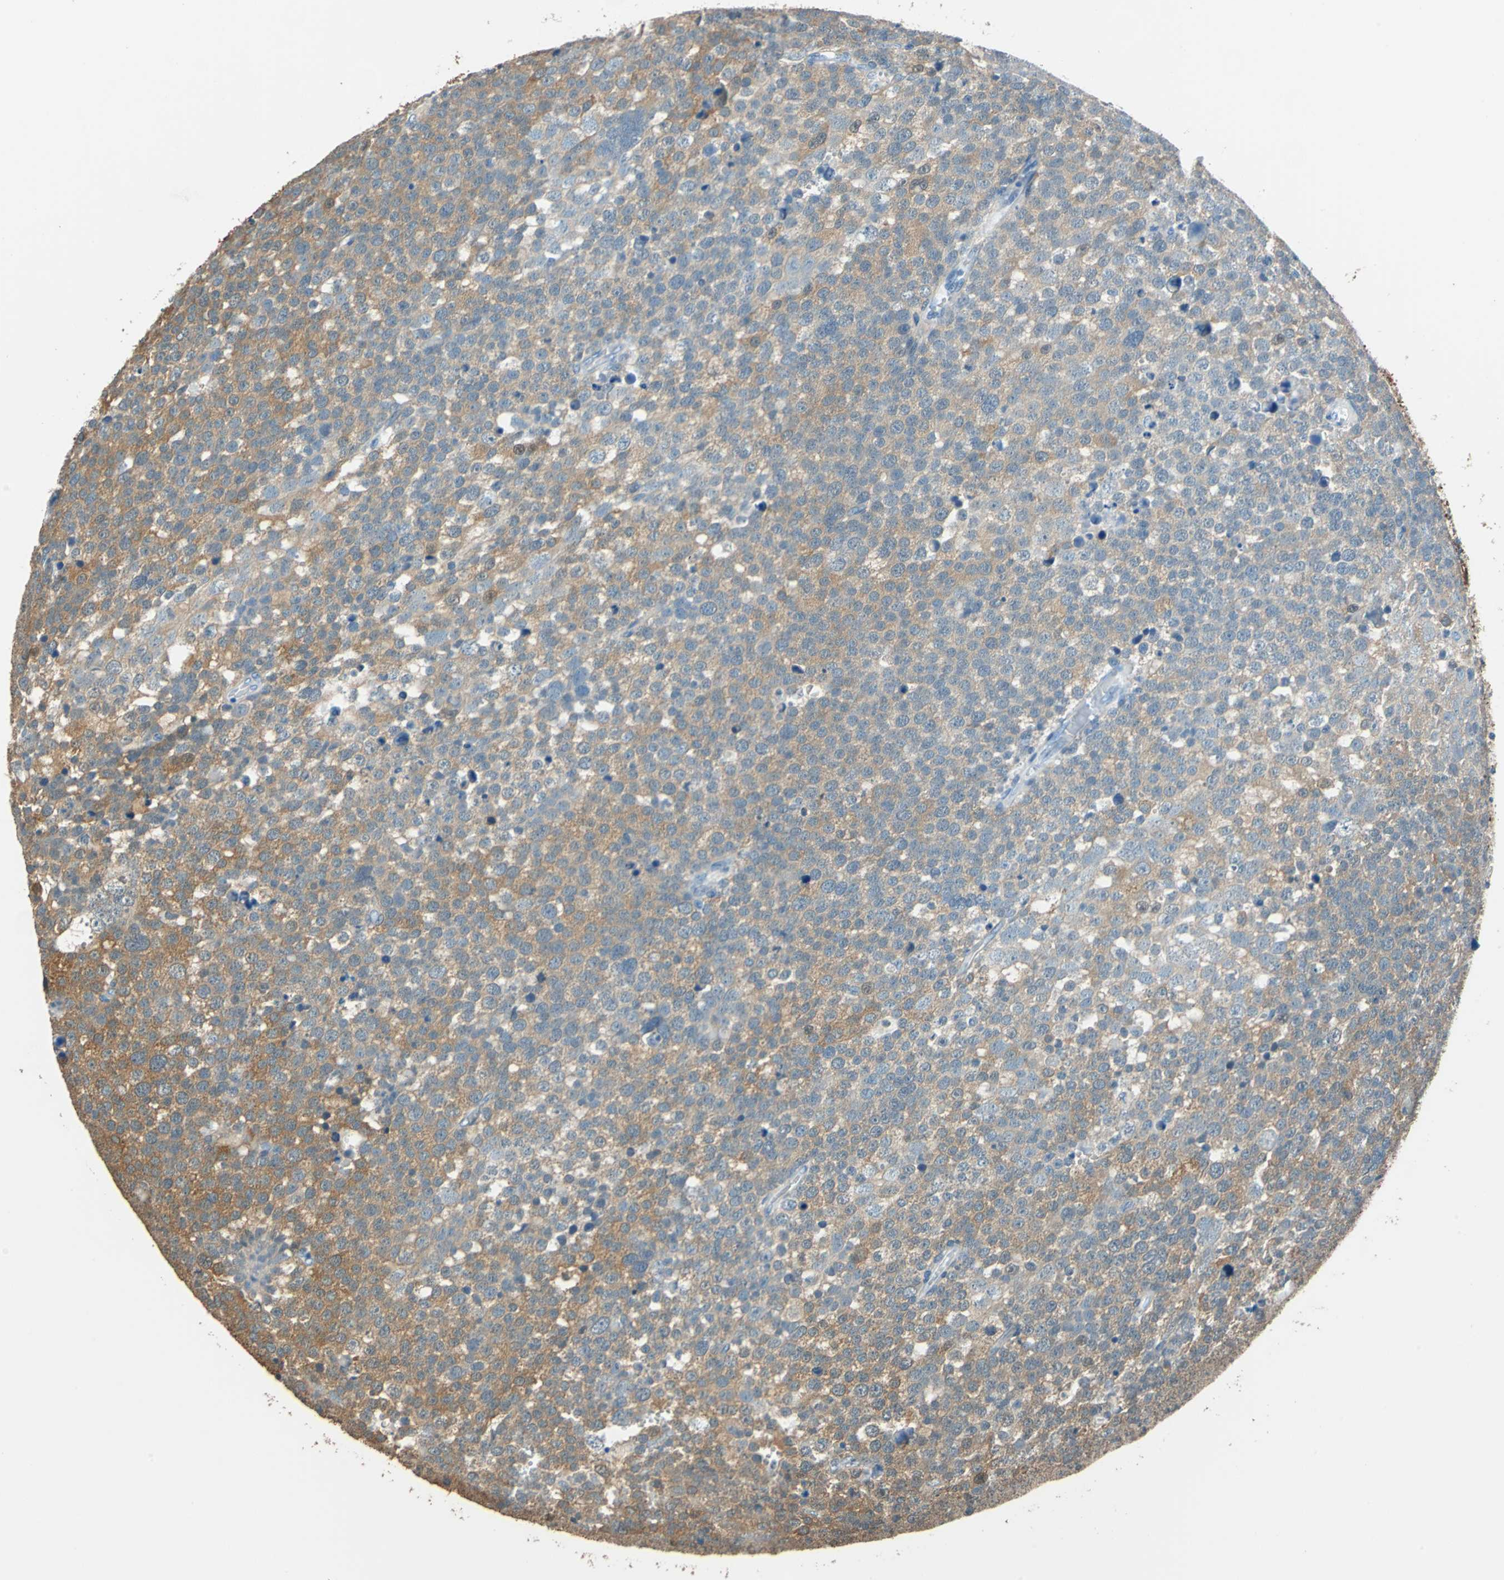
{"staining": {"intensity": "moderate", "quantity": ">75%", "location": "cytoplasmic/membranous"}, "tissue": "testis cancer", "cell_type": "Tumor cells", "image_type": "cancer", "snomed": [{"axis": "morphology", "description": "Seminoma, NOS"}, {"axis": "topography", "description": "Testis"}], "caption": "The histopathology image demonstrates staining of testis cancer (seminoma), revealing moderate cytoplasmic/membranous protein staining (brown color) within tumor cells. The staining is performed using DAB brown chromogen to label protein expression. The nuclei are counter-stained blue using hematoxylin.", "gene": "FKBP4", "patient": {"sex": "male", "age": 71}}